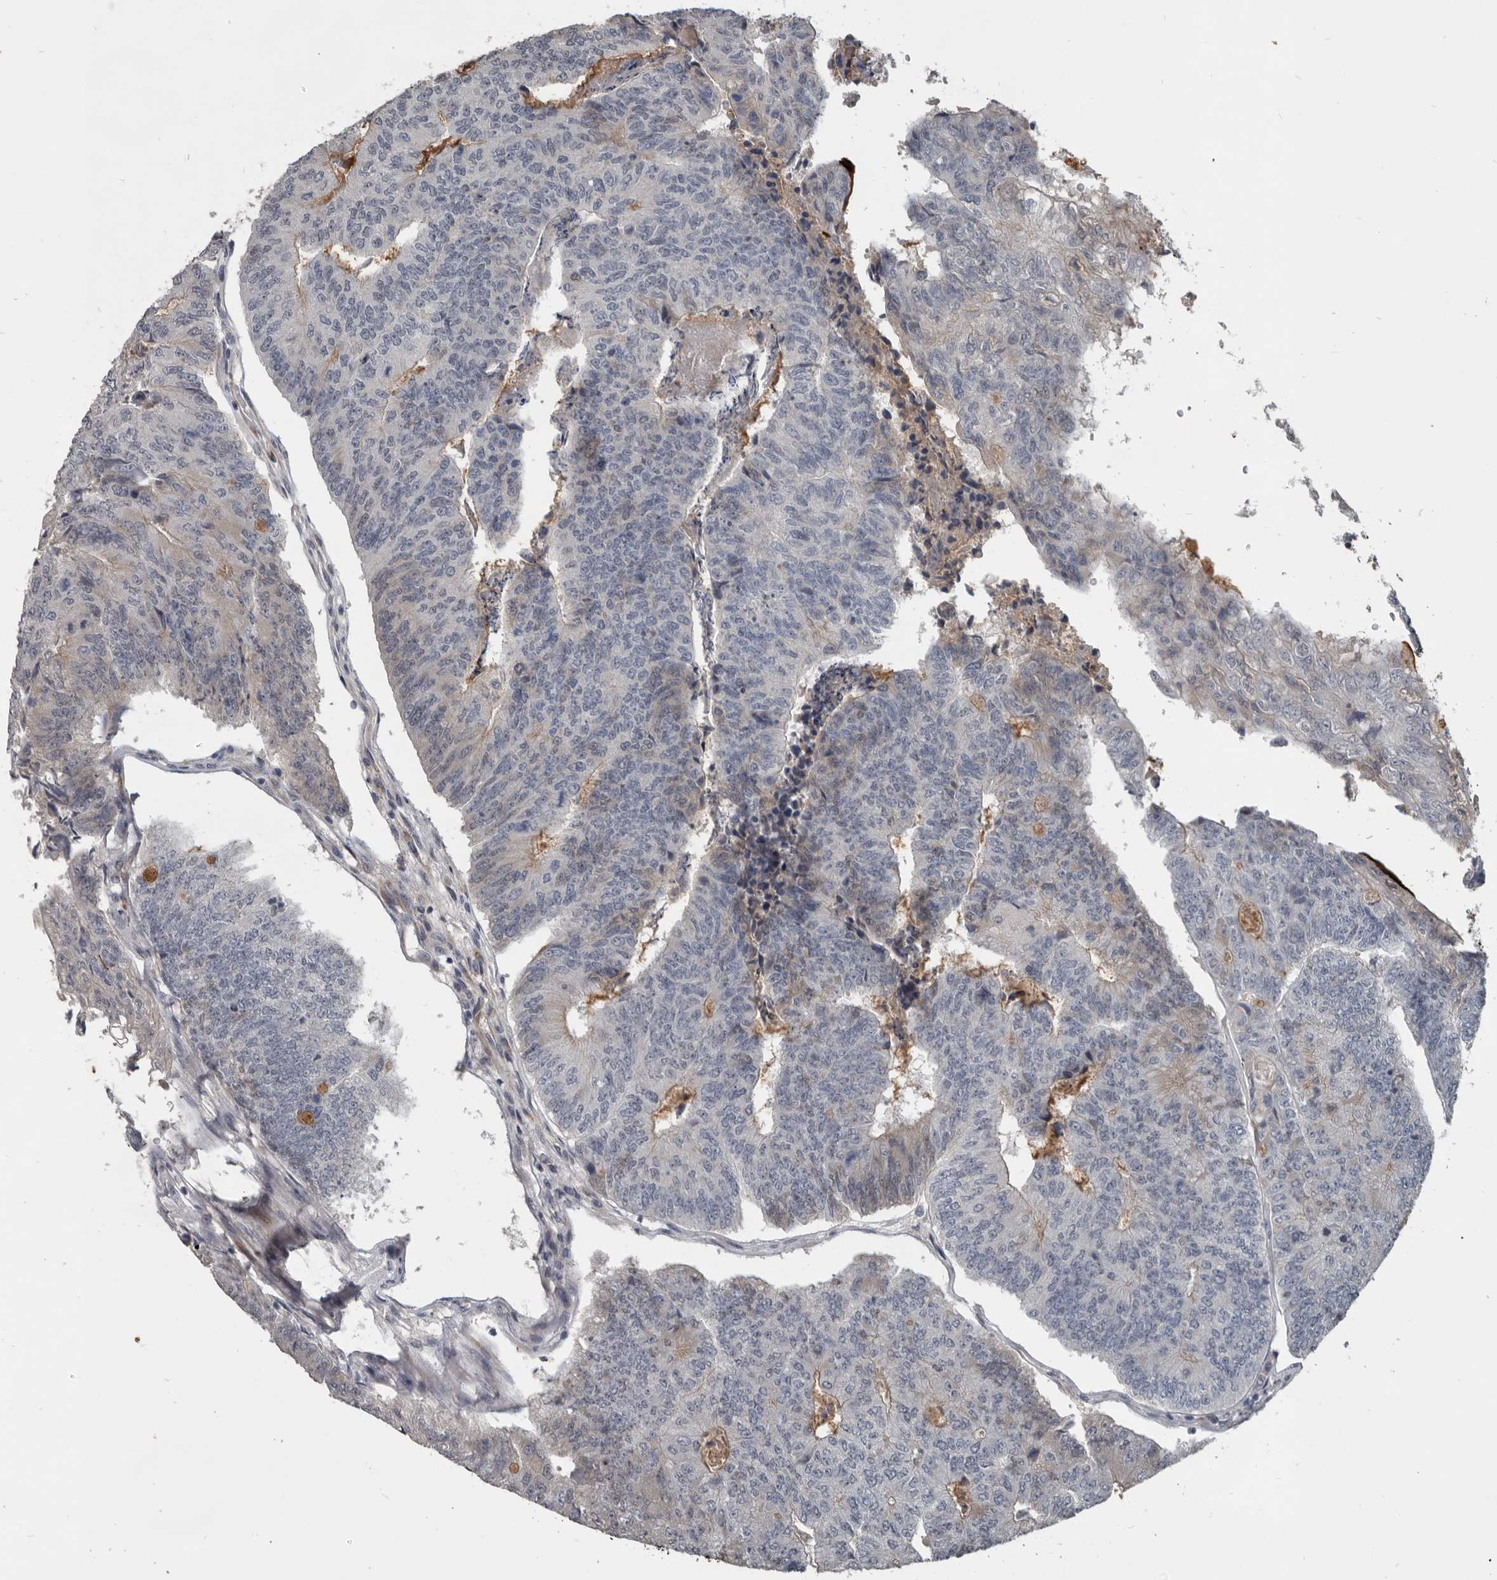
{"staining": {"intensity": "negative", "quantity": "none", "location": "none"}, "tissue": "colorectal cancer", "cell_type": "Tumor cells", "image_type": "cancer", "snomed": [{"axis": "morphology", "description": "Adenocarcinoma, NOS"}, {"axis": "topography", "description": "Colon"}], "caption": "Tumor cells are negative for brown protein staining in colorectal cancer (adenocarcinoma).", "gene": "C1orf216", "patient": {"sex": "female", "age": 67}}